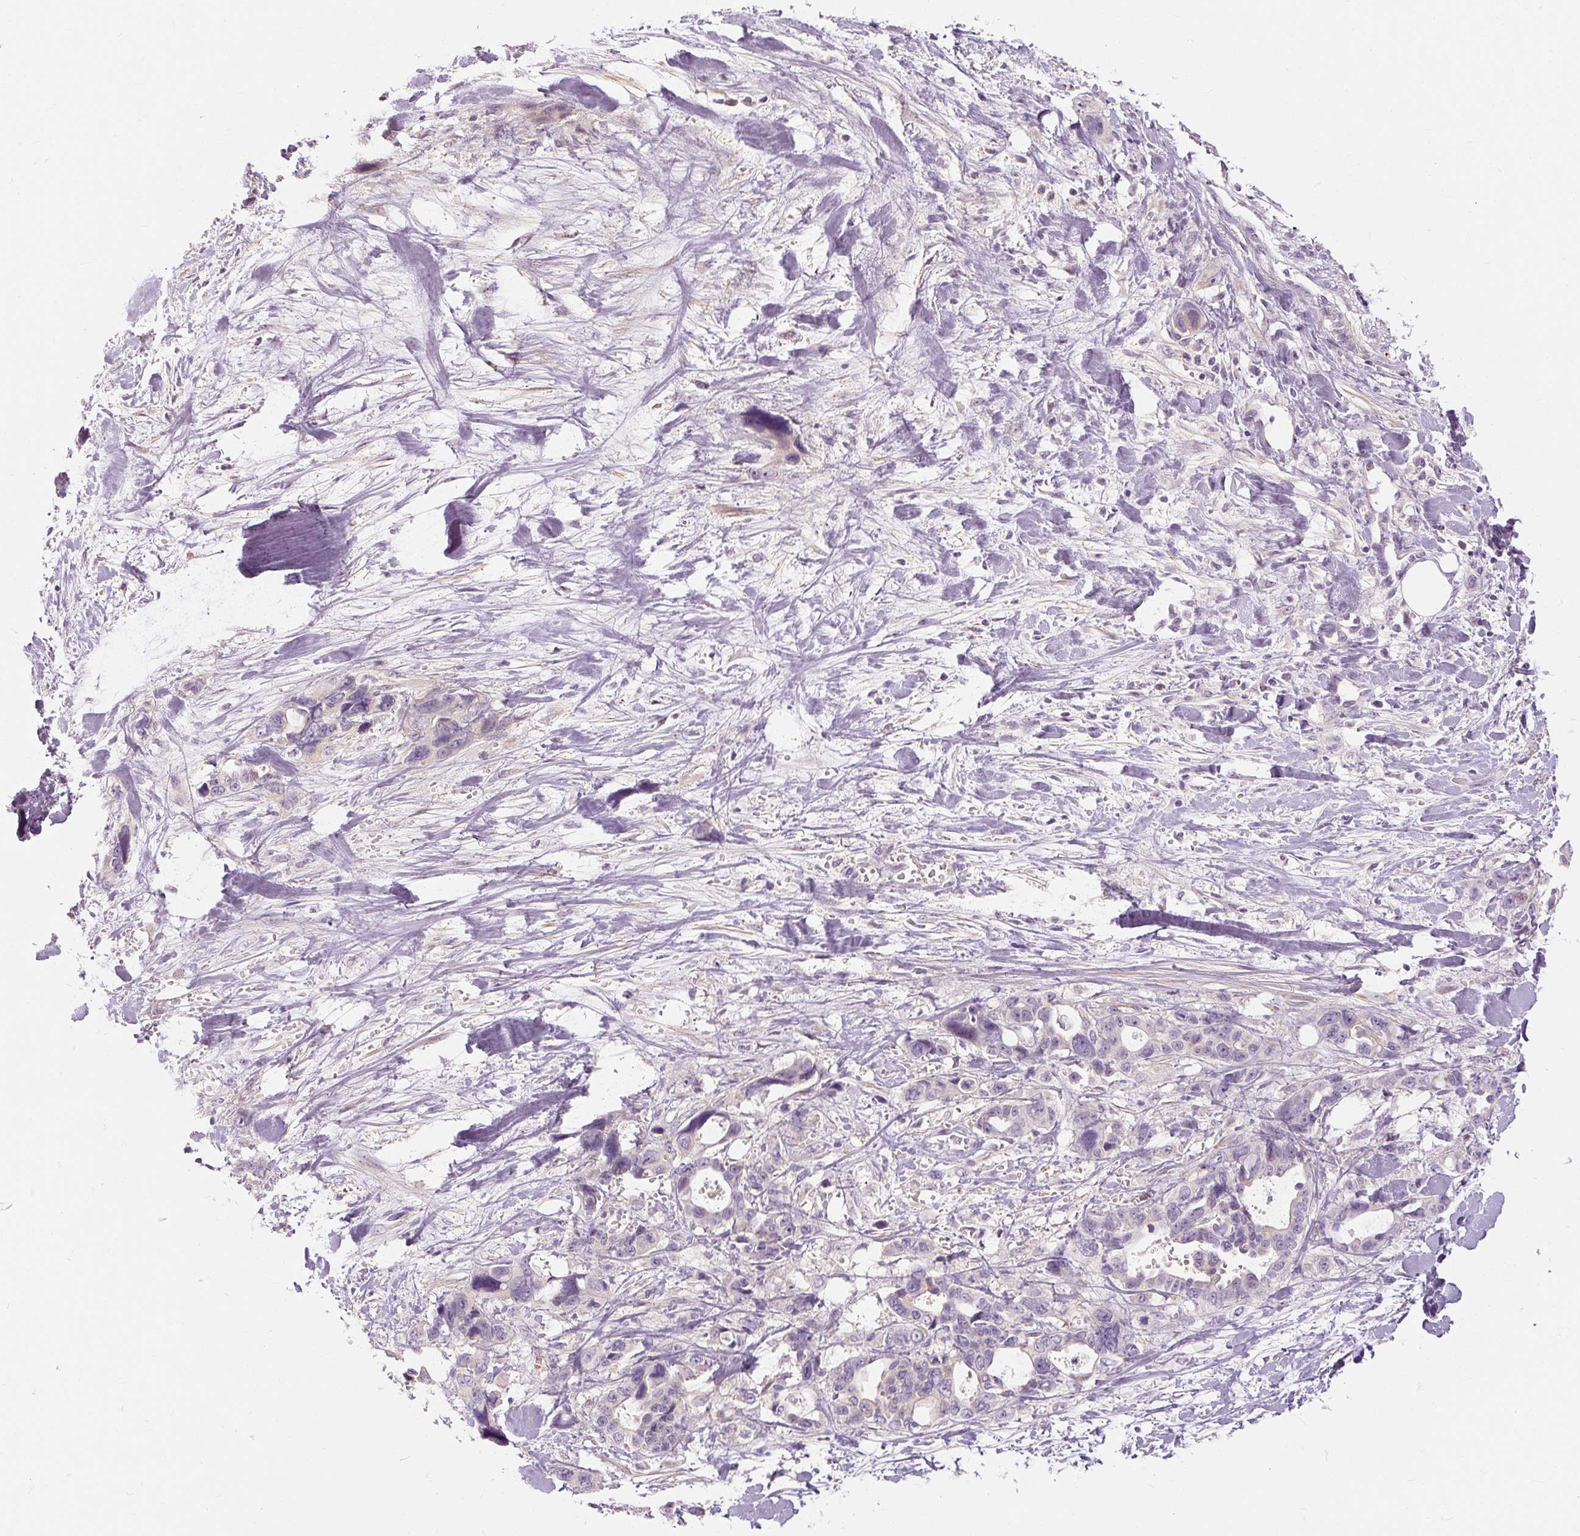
{"staining": {"intensity": "weak", "quantity": "<25%", "location": "cytoplasmic/membranous"}, "tissue": "pancreatic cancer", "cell_type": "Tumor cells", "image_type": "cancer", "snomed": [{"axis": "morphology", "description": "Adenocarcinoma, NOS"}, {"axis": "topography", "description": "Pancreas"}], "caption": "Image shows no protein positivity in tumor cells of pancreatic cancer tissue.", "gene": "CAPN3", "patient": {"sex": "male", "age": 46}}